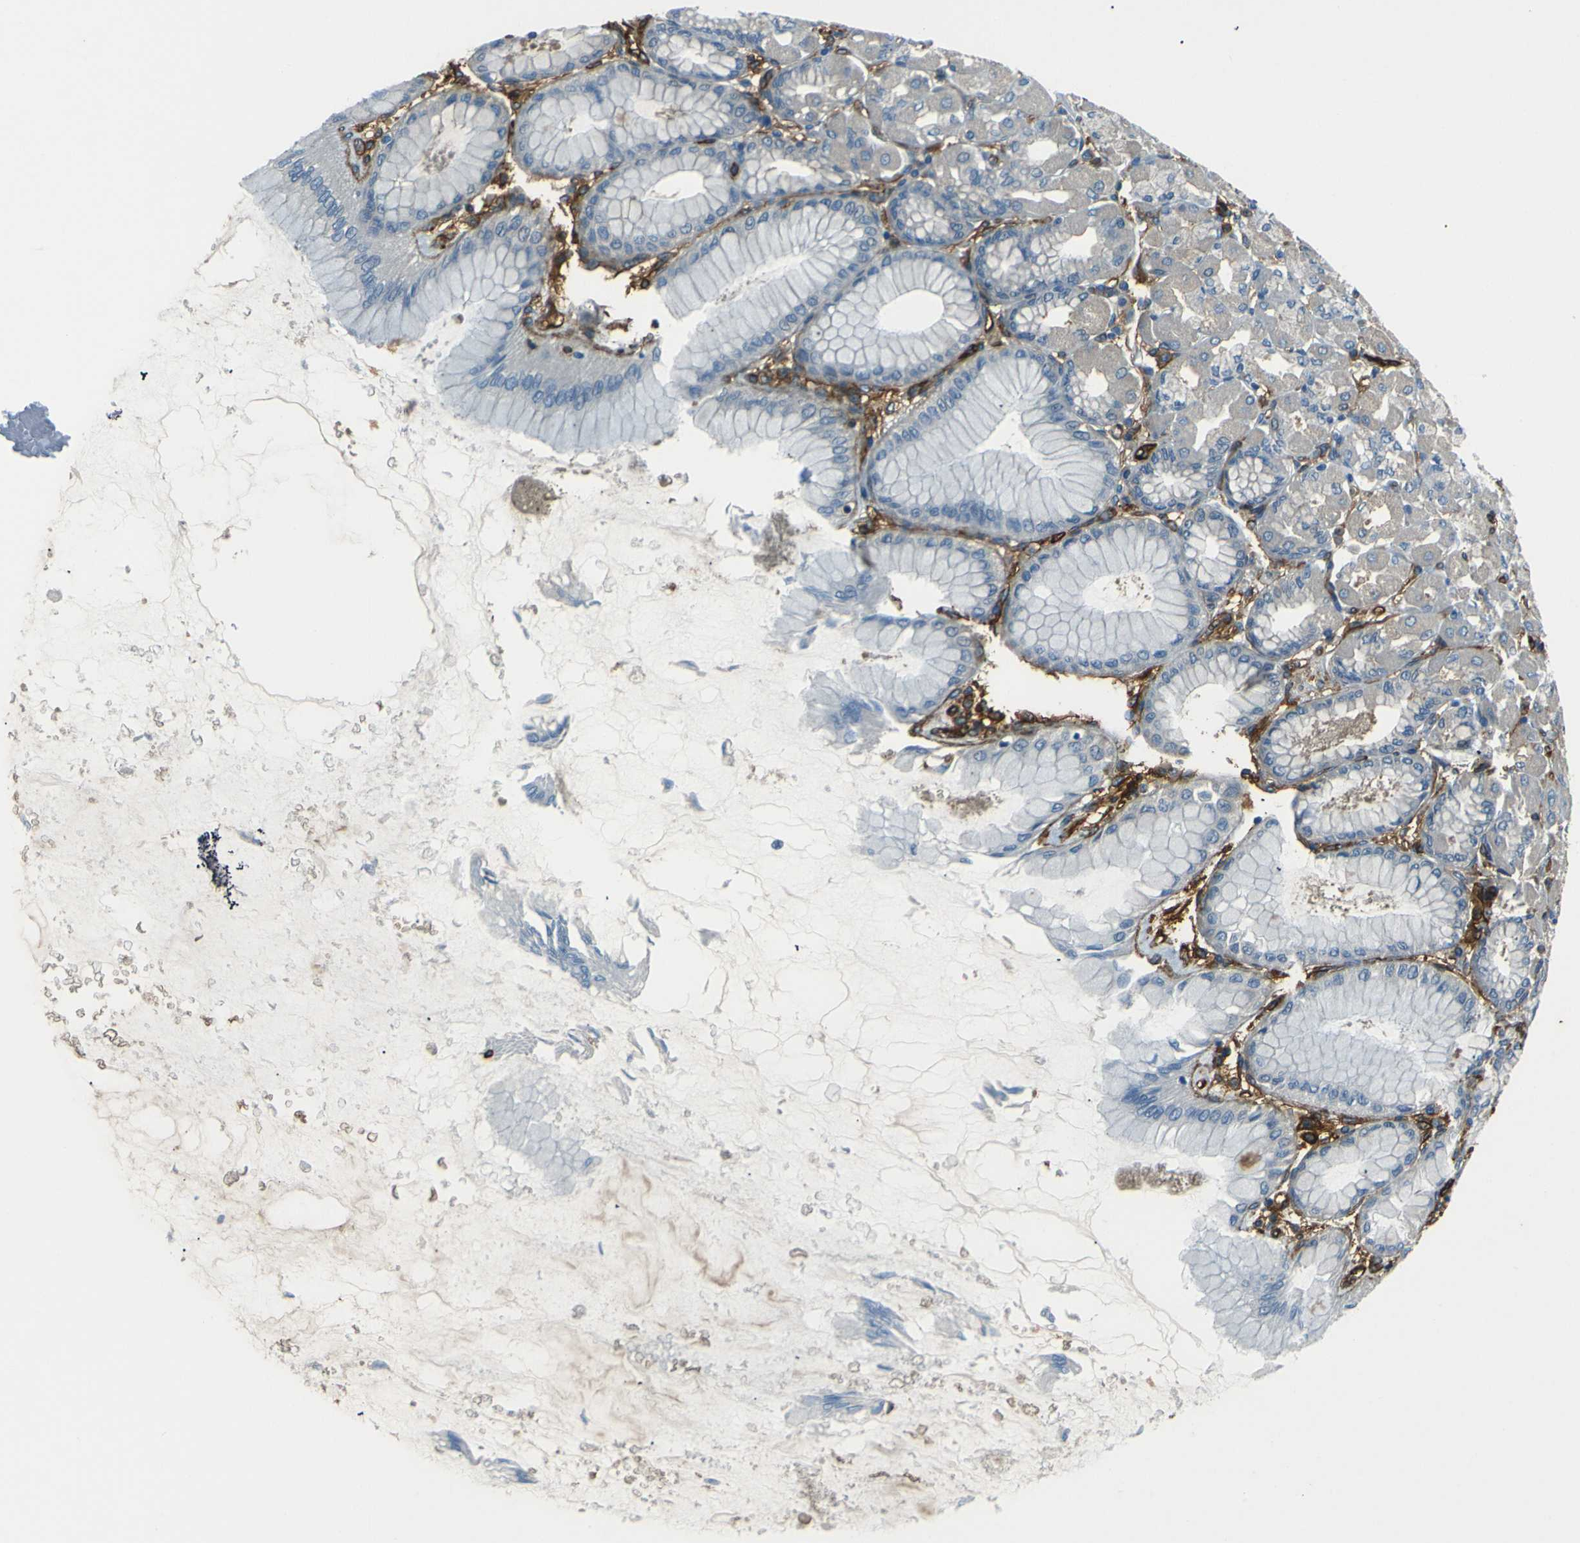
{"staining": {"intensity": "moderate", "quantity": "25%-75%", "location": "cytoplasmic/membranous"}, "tissue": "stomach", "cell_type": "Glandular cells", "image_type": "normal", "snomed": [{"axis": "morphology", "description": "Normal tissue, NOS"}, {"axis": "topography", "description": "Stomach, upper"}], "caption": "Immunohistochemistry (IHC) micrograph of normal human stomach stained for a protein (brown), which exhibits medium levels of moderate cytoplasmic/membranous positivity in approximately 25%-75% of glandular cells.", "gene": "ENTPD1", "patient": {"sex": "female", "age": 56}}